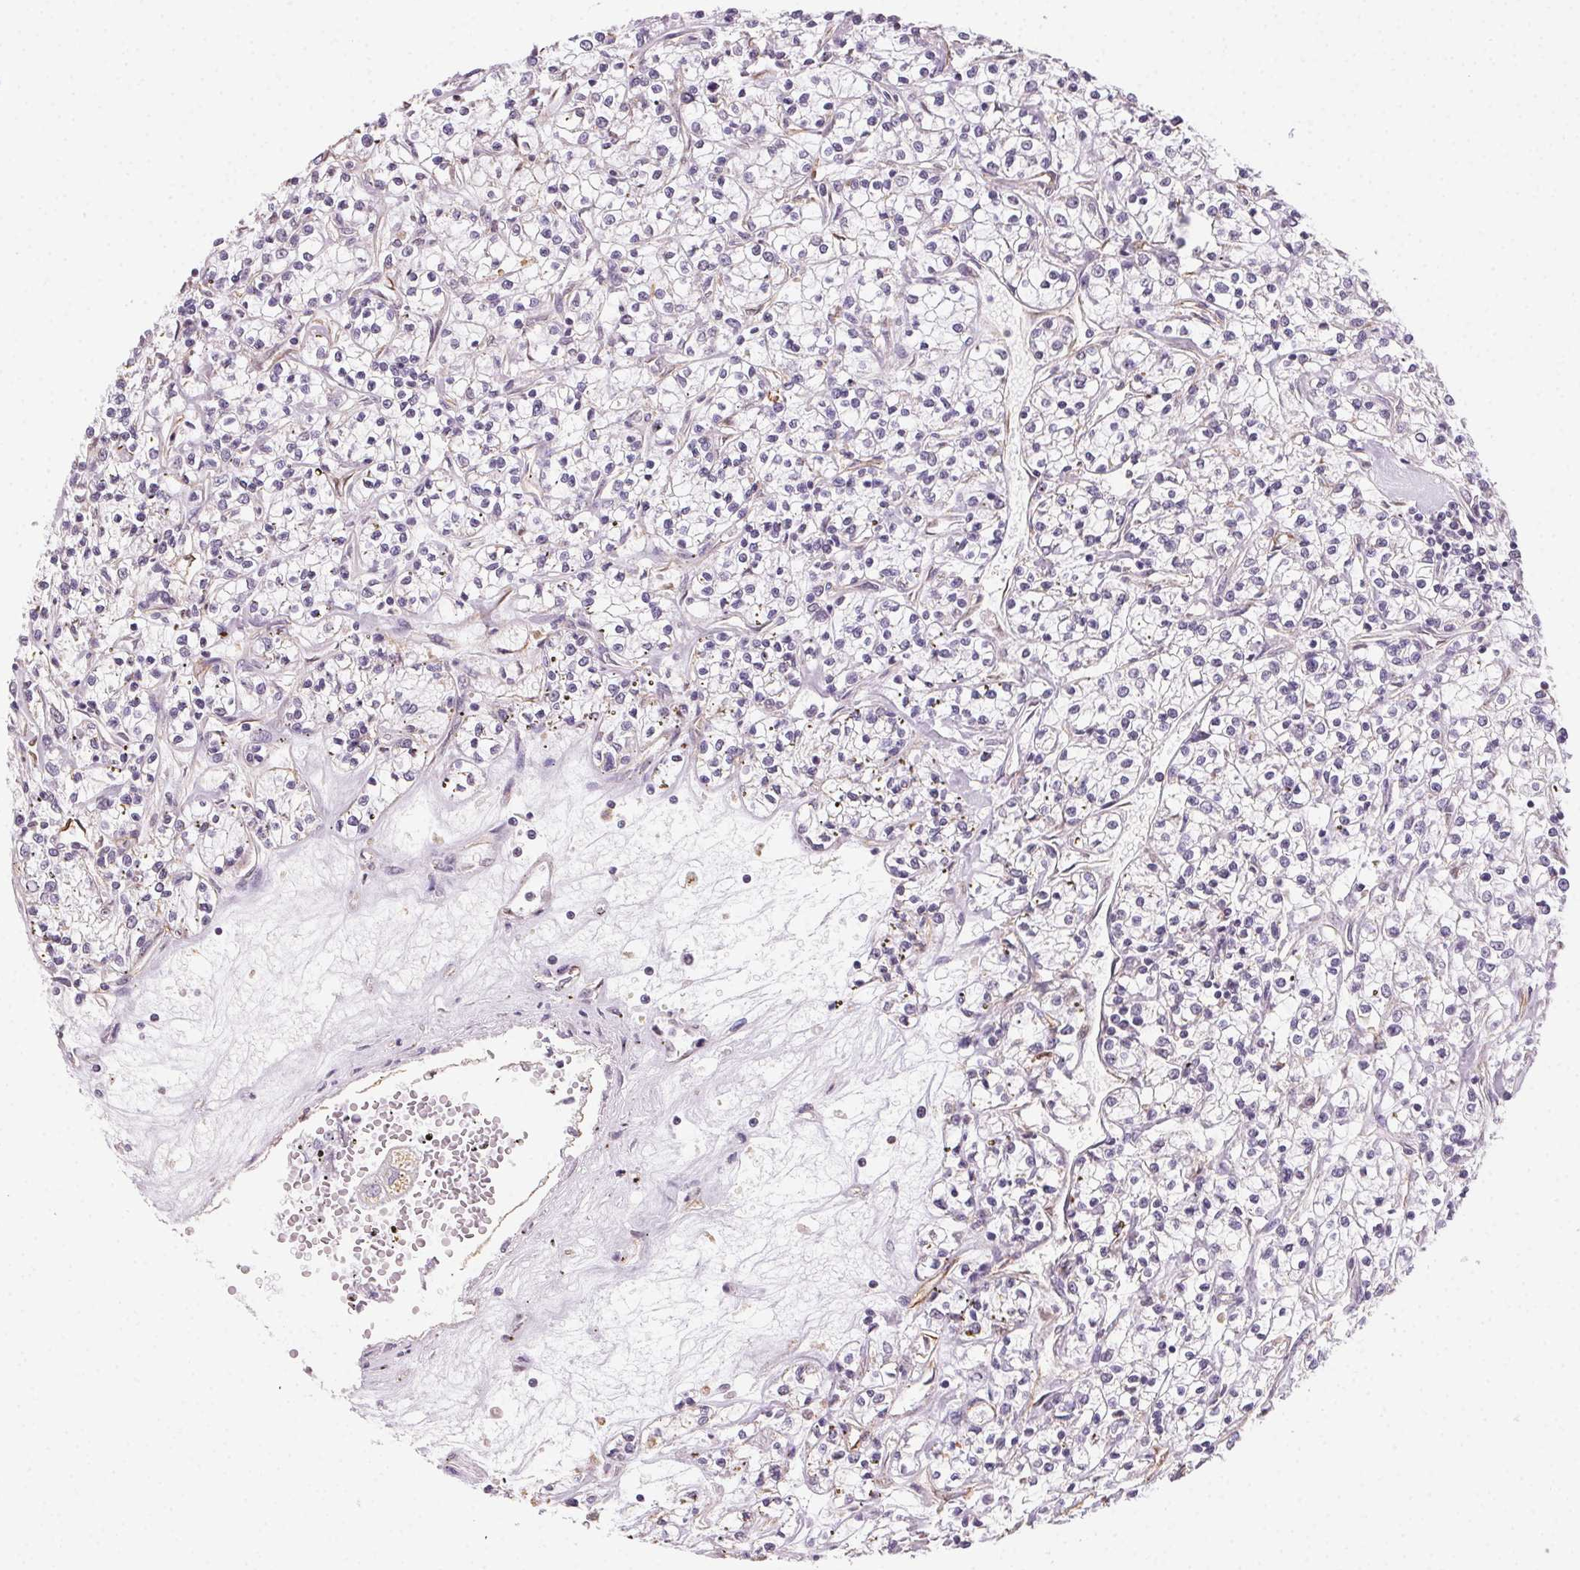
{"staining": {"intensity": "negative", "quantity": "none", "location": "none"}, "tissue": "renal cancer", "cell_type": "Tumor cells", "image_type": "cancer", "snomed": [{"axis": "morphology", "description": "Adenocarcinoma, NOS"}, {"axis": "topography", "description": "Kidney"}], "caption": "An immunohistochemistry micrograph of renal cancer is shown. There is no staining in tumor cells of renal cancer.", "gene": "PLA2G4F", "patient": {"sex": "female", "age": 59}}